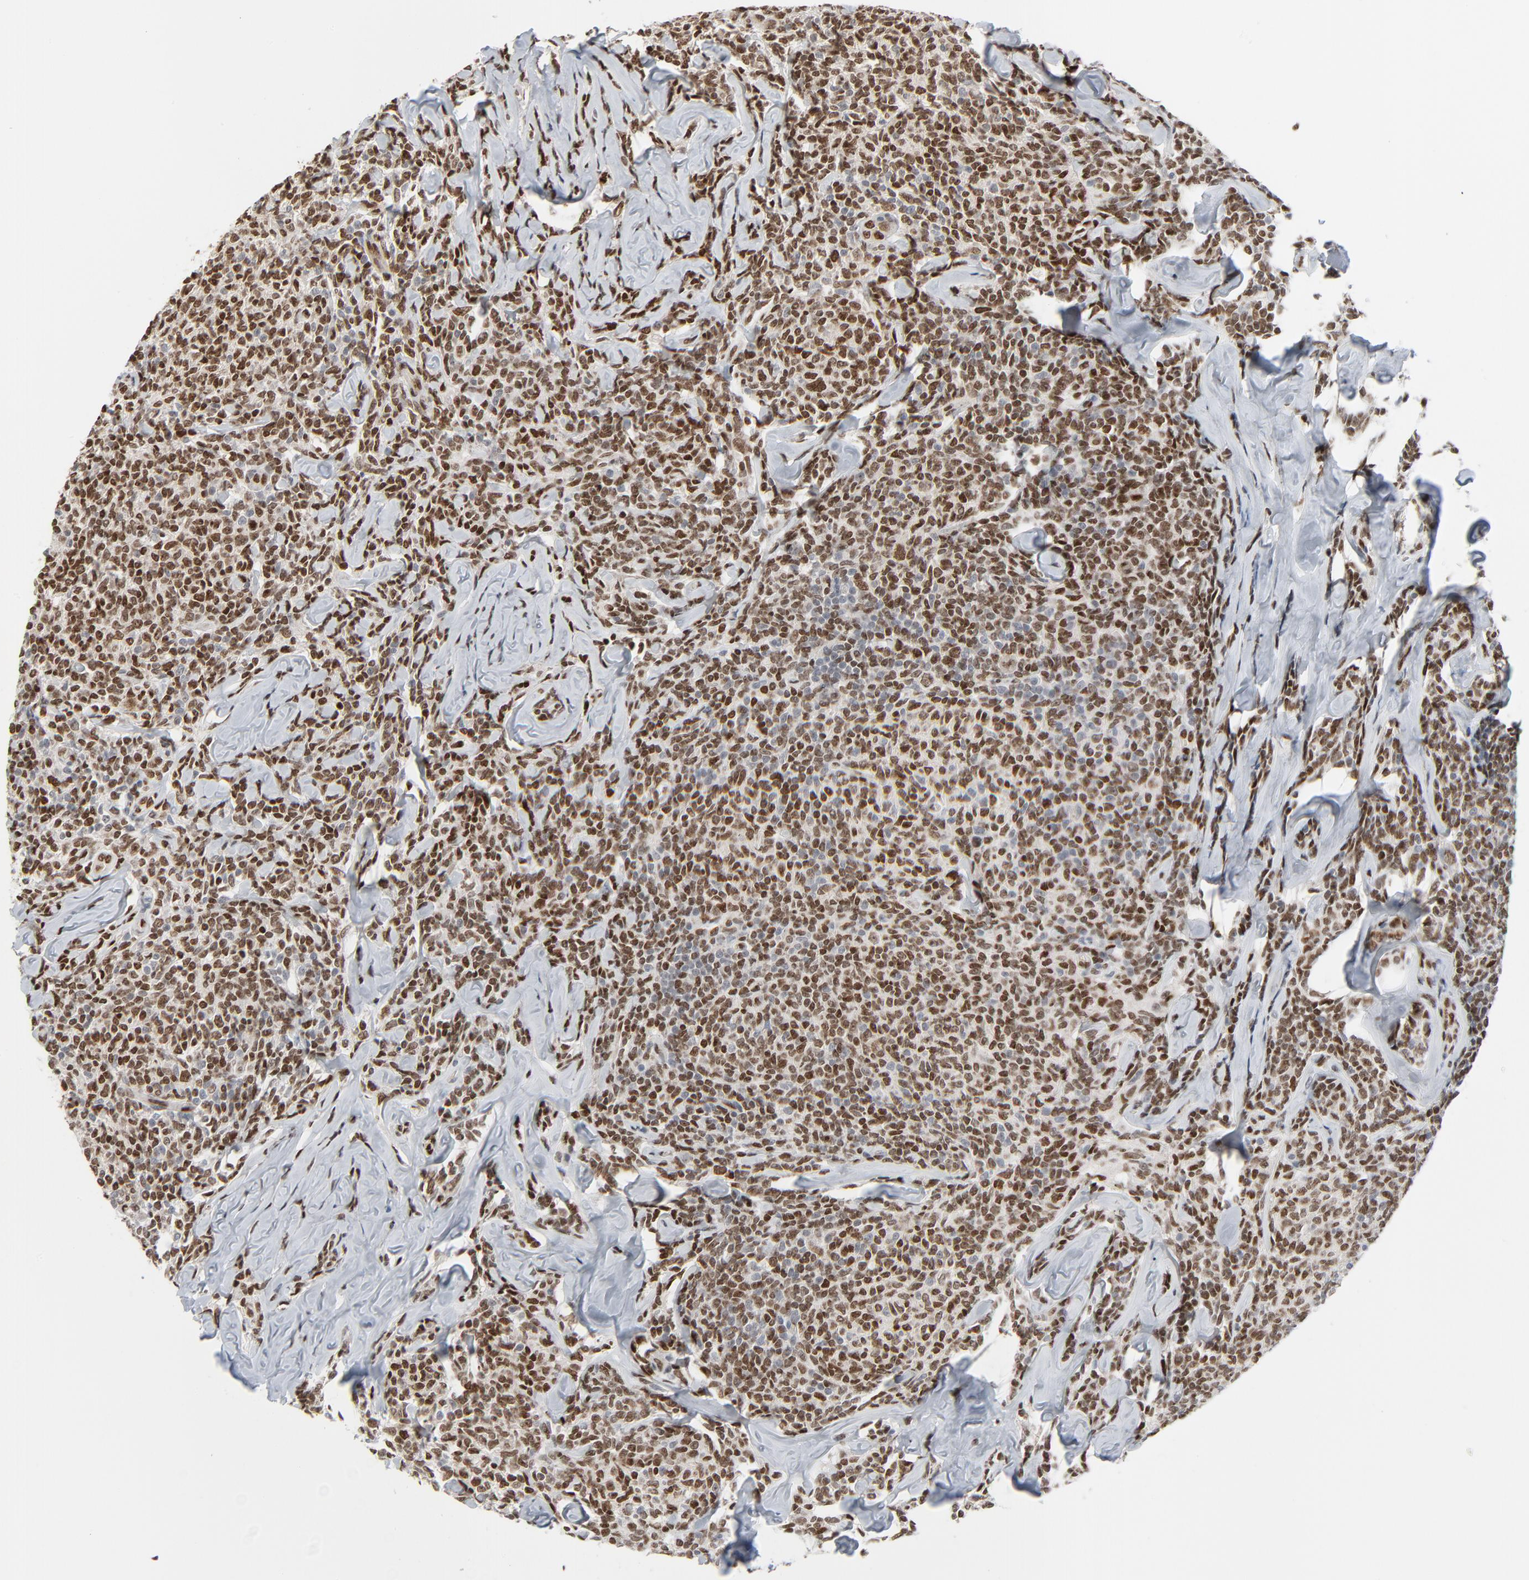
{"staining": {"intensity": "strong", "quantity": ">75%", "location": "nuclear"}, "tissue": "lymphoma", "cell_type": "Tumor cells", "image_type": "cancer", "snomed": [{"axis": "morphology", "description": "Malignant lymphoma, non-Hodgkin's type, Low grade"}, {"axis": "topography", "description": "Lymph node"}], "caption": "Immunohistochemical staining of human malignant lymphoma, non-Hodgkin's type (low-grade) exhibits strong nuclear protein staining in approximately >75% of tumor cells.", "gene": "CUX1", "patient": {"sex": "female", "age": 56}}